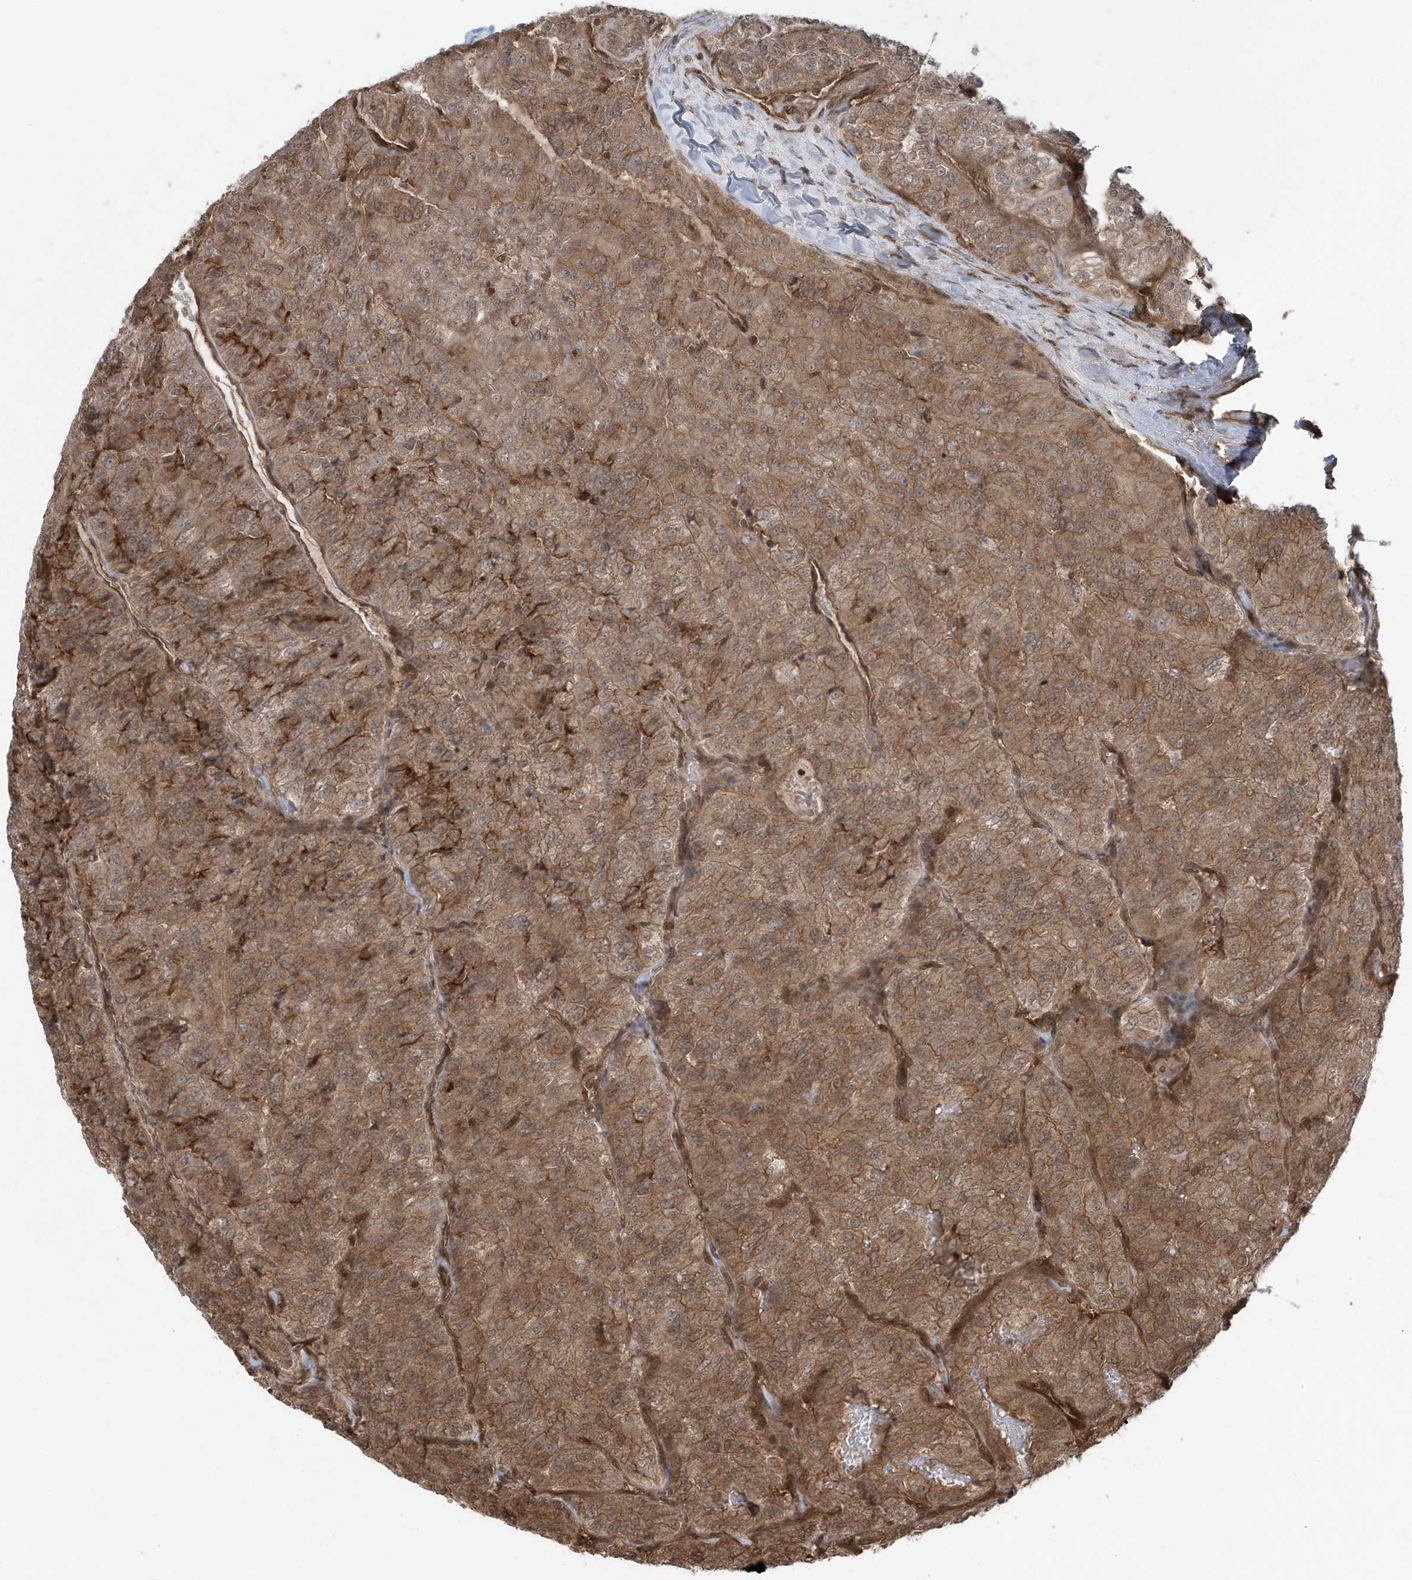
{"staining": {"intensity": "moderate", "quantity": ">75%", "location": "cytoplasmic/membranous"}, "tissue": "renal cancer", "cell_type": "Tumor cells", "image_type": "cancer", "snomed": [{"axis": "morphology", "description": "Adenocarcinoma, NOS"}, {"axis": "topography", "description": "Kidney"}], "caption": "Protein expression analysis of human renal adenocarcinoma reveals moderate cytoplasmic/membranous staining in approximately >75% of tumor cells.", "gene": "MAPK1IP1L", "patient": {"sex": "female", "age": 63}}